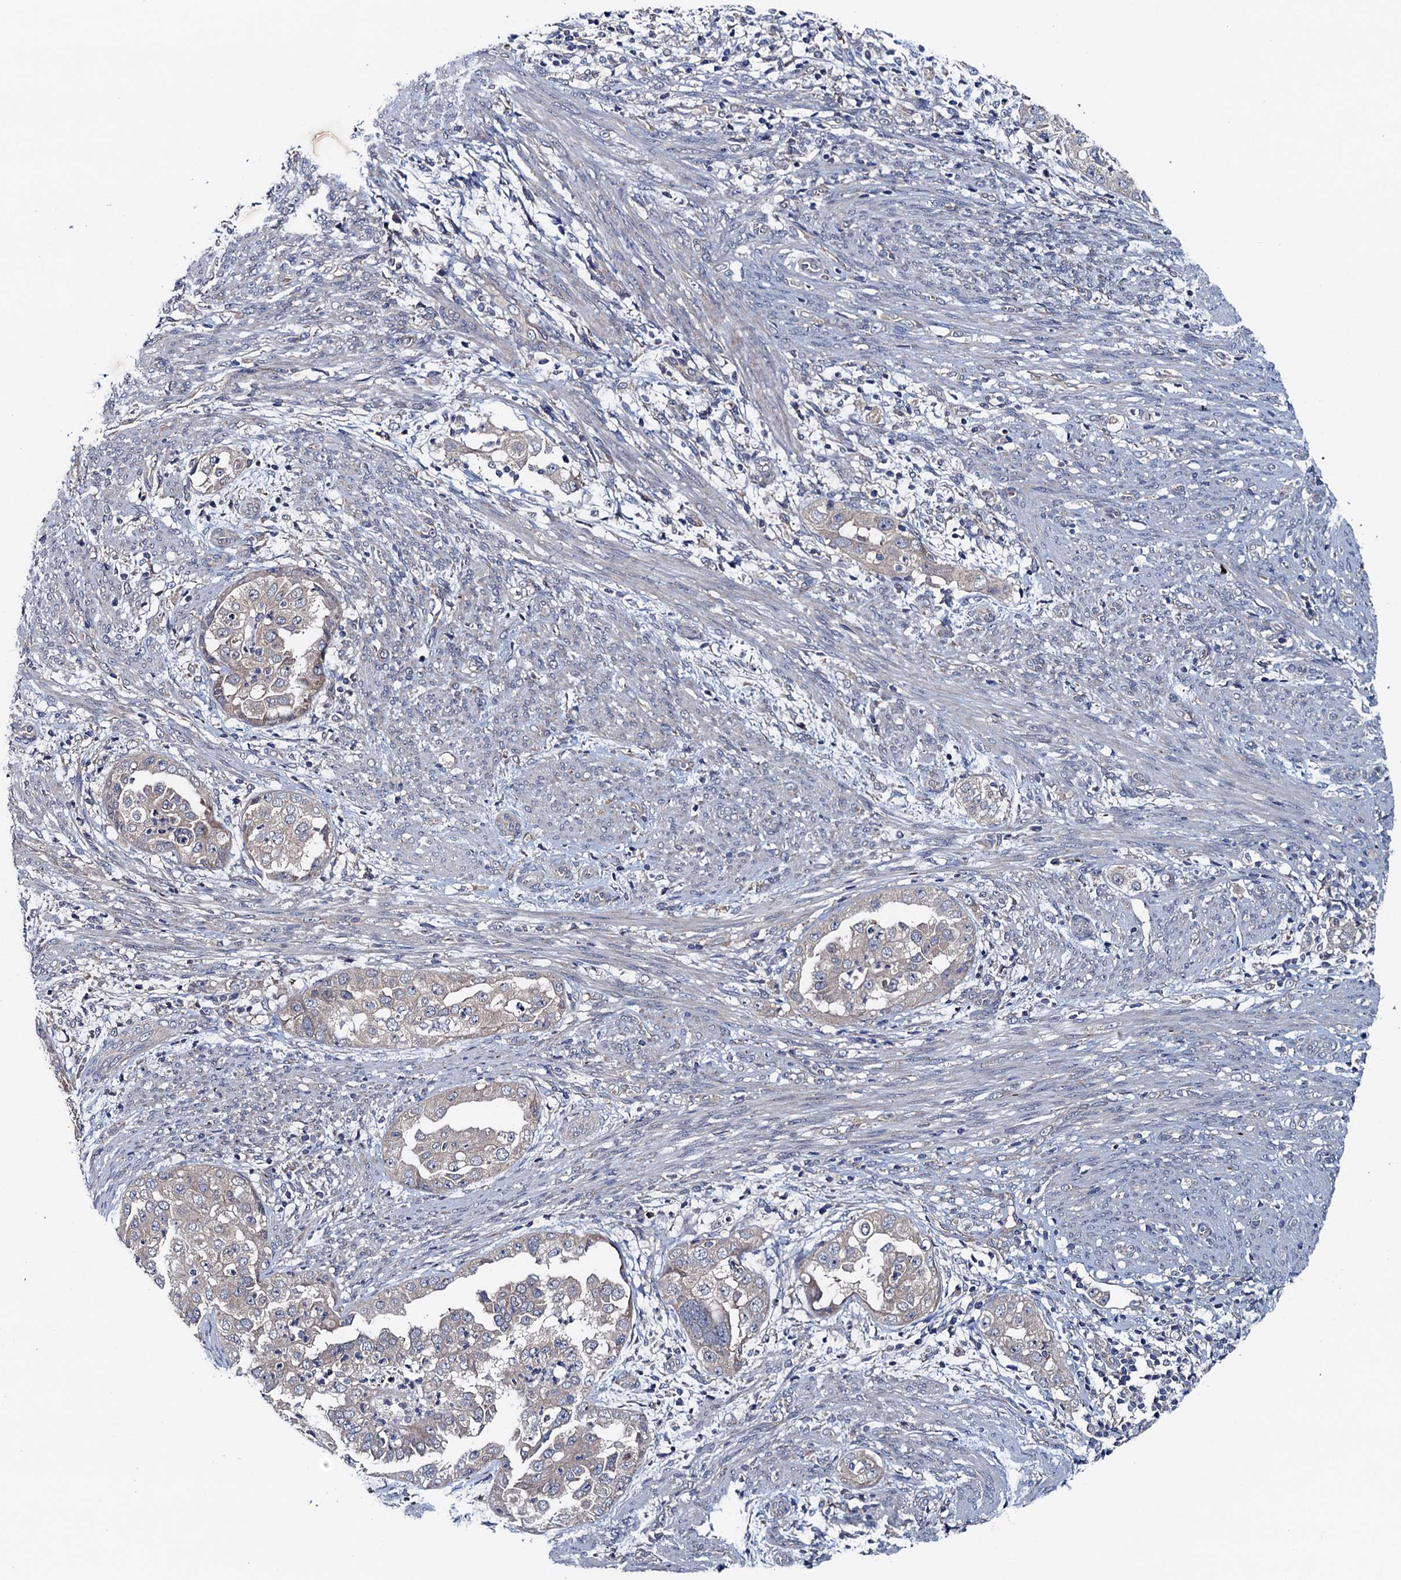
{"staining": {"intensity": "weak", "quantity": "25%-75%", "location": "cytoplasmic/membranous"}, "tissue": "endometrial cancer", "cell_type": "Tumor cells", "image_type": "cancer", "snomed": [{"axis": "morphology", "description": "Adenocarcinoma, NOS"}, {"axis": "topography", "description": "Endometrium"}], "caption": "Brown immunohistochemical staining in adenocarcinoma (endometrial) demonstrates weak cytoplasmic/membranous positivity in approximately 25%-75% of tumor cells.", "gene": "BLTP3B", "patient": {"sex": "female", "age": 85}}